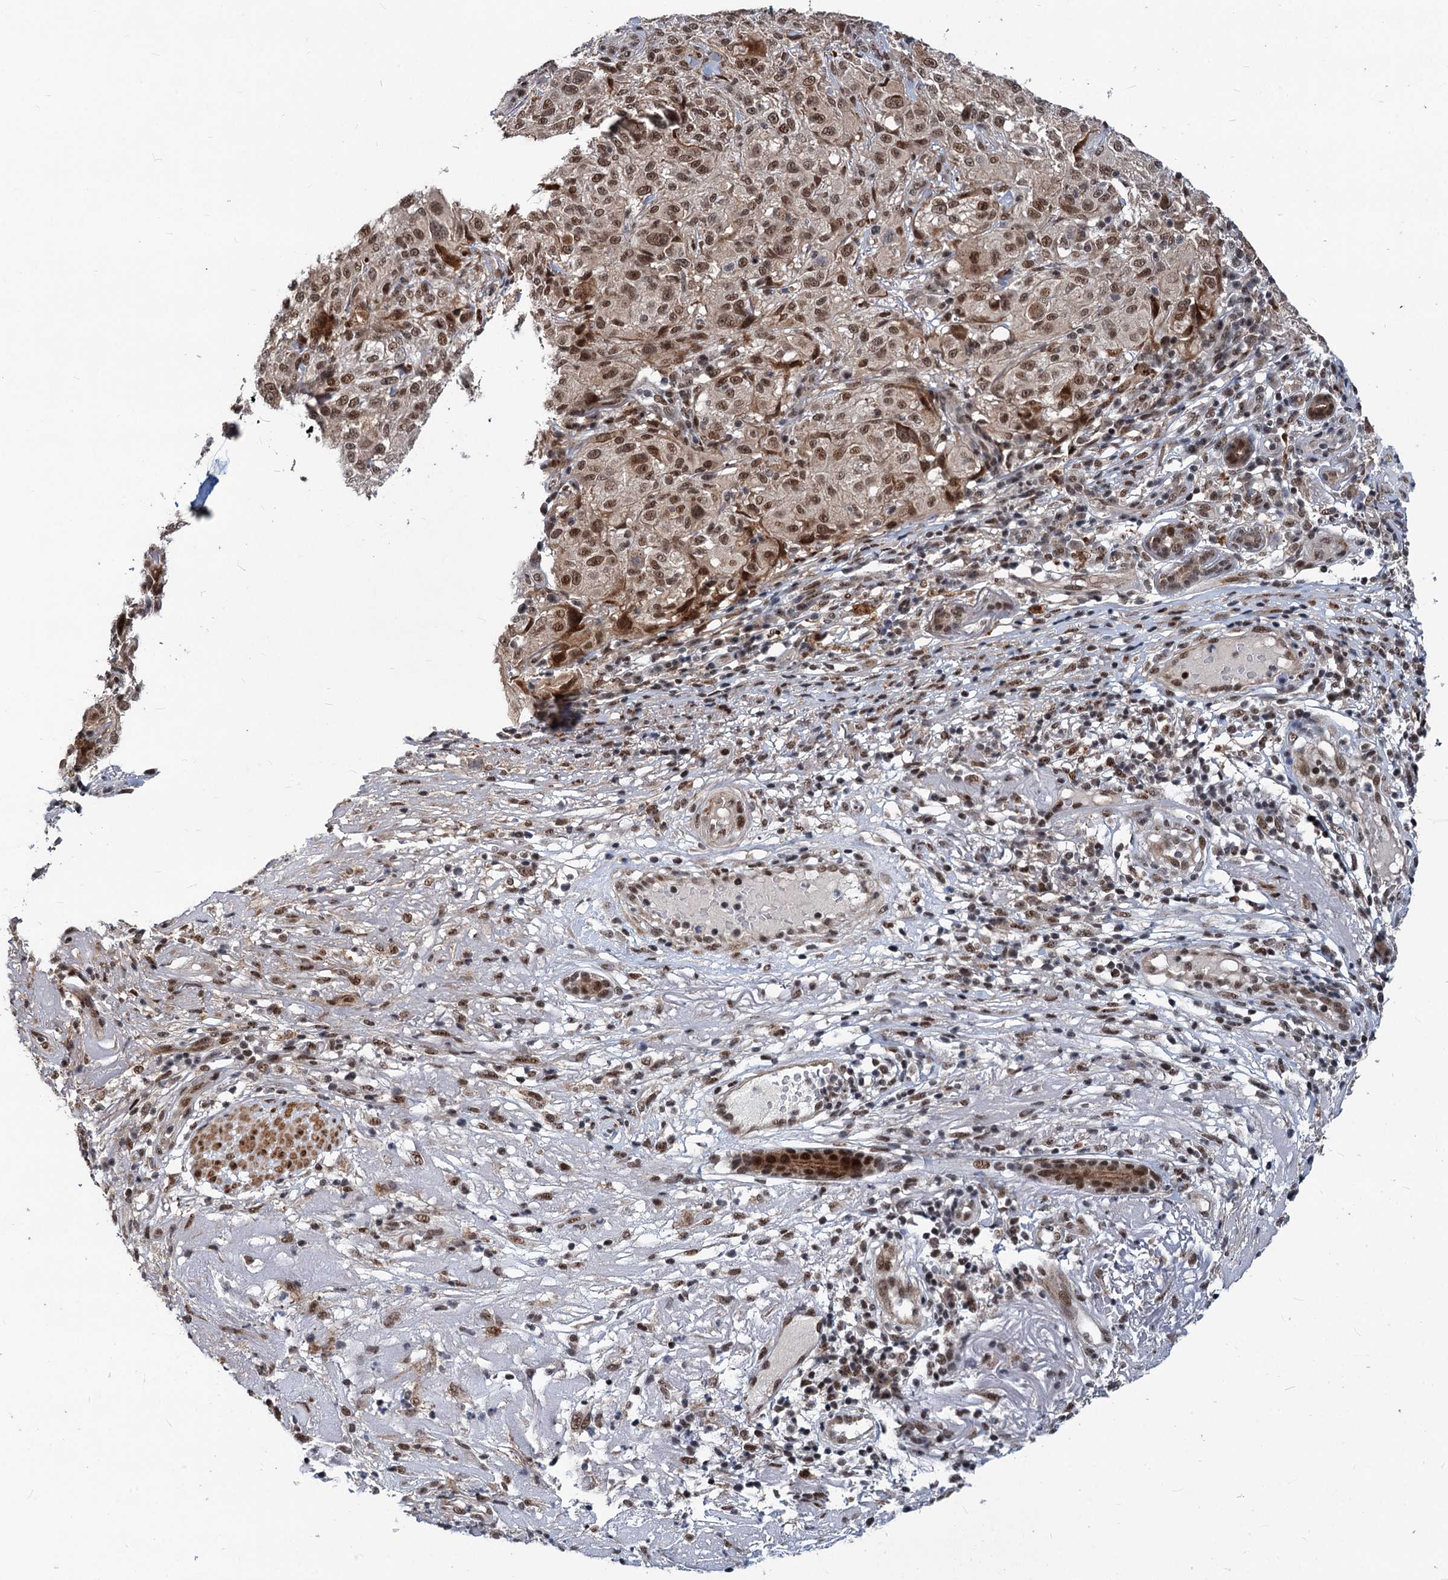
{"staining": {"intensity": "moderate", "quantity": ">75%", "location": "nuclear"}, "tissue": "melanoma", "cell_type": "Tumor cells", "image_type": "cancer", "snomed": [{"axis": "morphology", "description": "Necrosis, NOS"}, {"axis": "morphology", "description": "Malignant melanoma, NOS"}, {"axis": "topography", "description": "Skin"}], "caption": "Immunohistochemistry histopathology image of malignant melanoma stained for a protein (brown), which shows medium levels of moderate nuclear expression in about >75% of tumor cells.", "gene": "PHF8", "patient": {"sex": "female", "age": 87}}